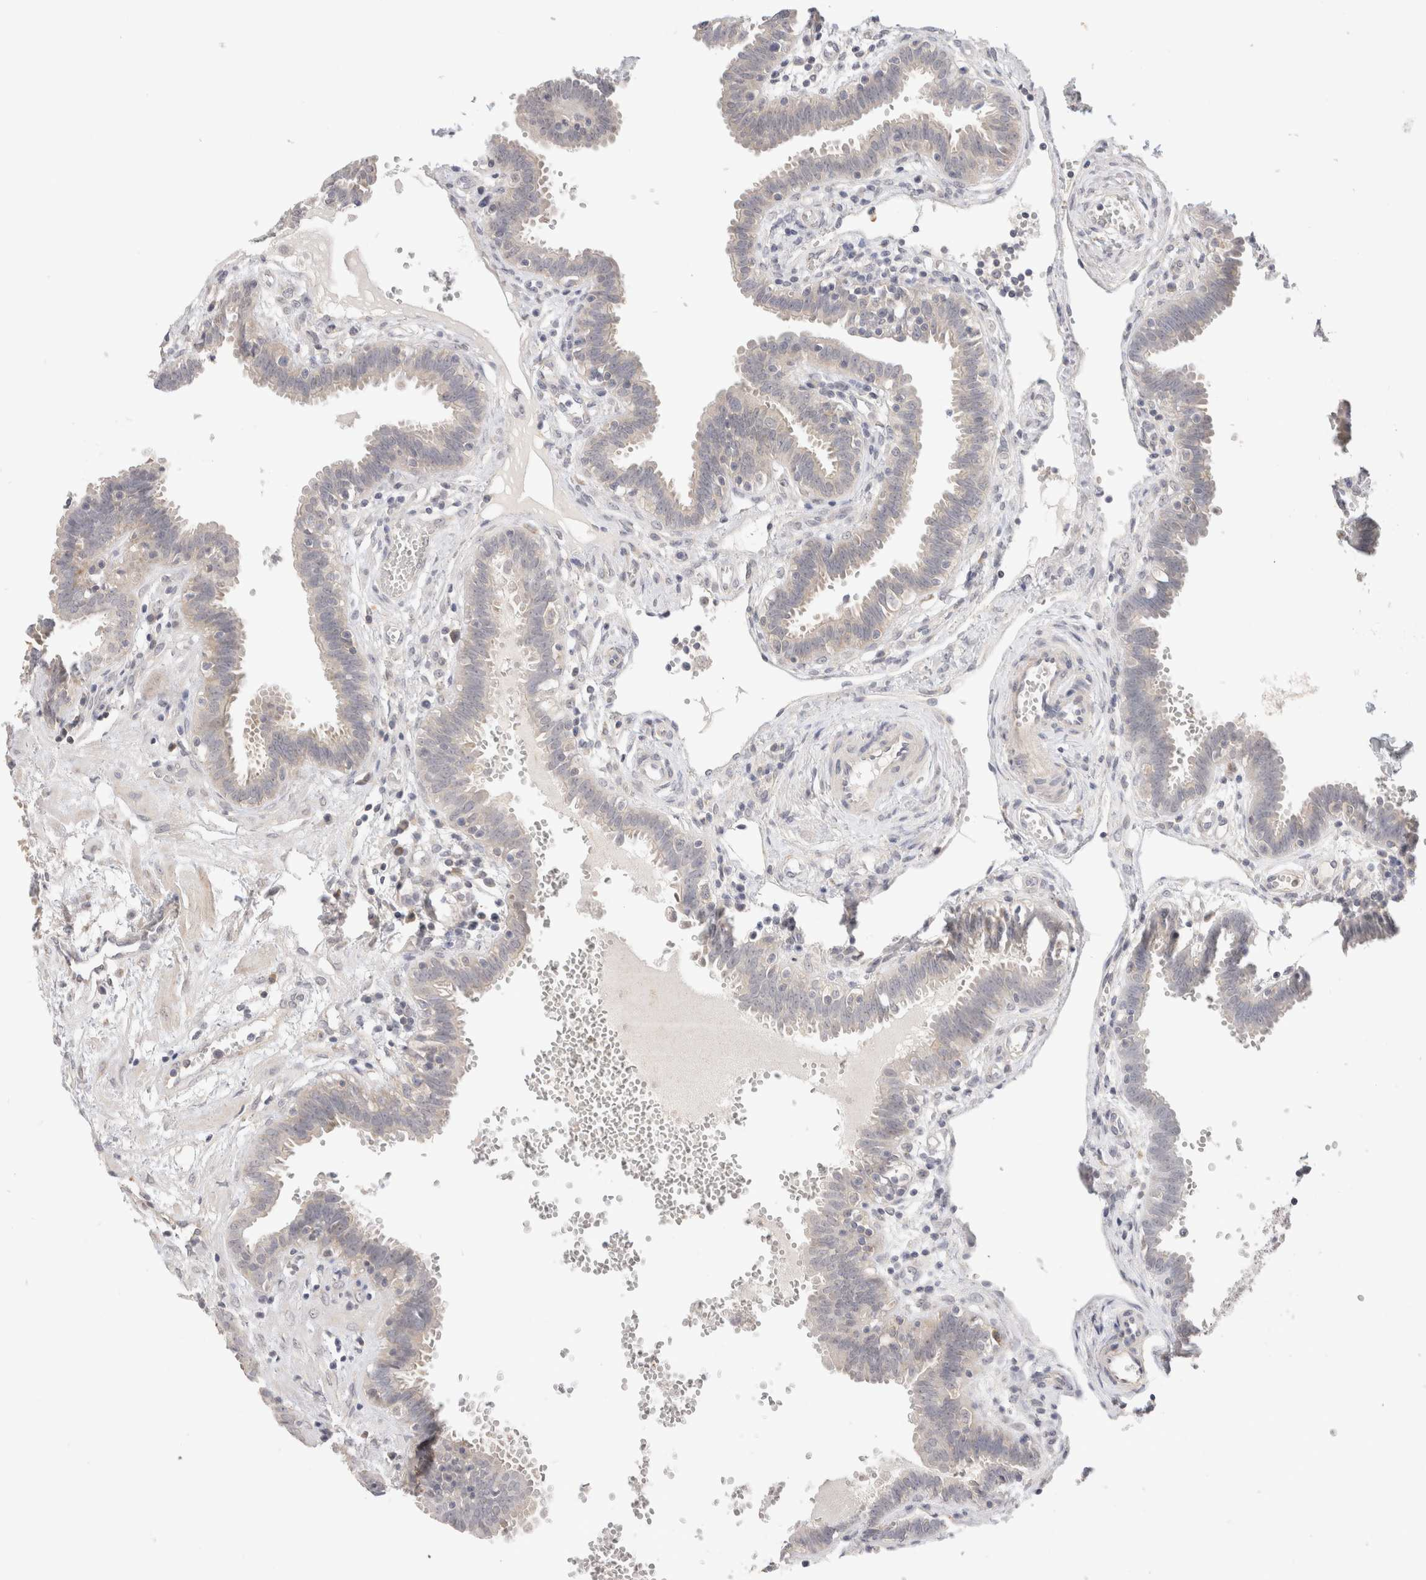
{"staining": {"intensity": "negative", "quantity": "none", "location": "none"}, "tissue": "fallopian tube", "cell_type": "Glandular cells", "image_type": "normal", "snomed": [{"axis": "morphology", "description": "Normal tissue, NOS"}, {"axis": "topography", "description": "Fallopian tube"}, {"axis": "topography", "description": "Placenta"}], "caption": "High power microscopy image of an IHC photomicrograph of unremarkable fallopian tube, revealing no significant positivity in glandular cells.", "gene": "CHRM4", "patient": {"sex": "female", "age": 32}}